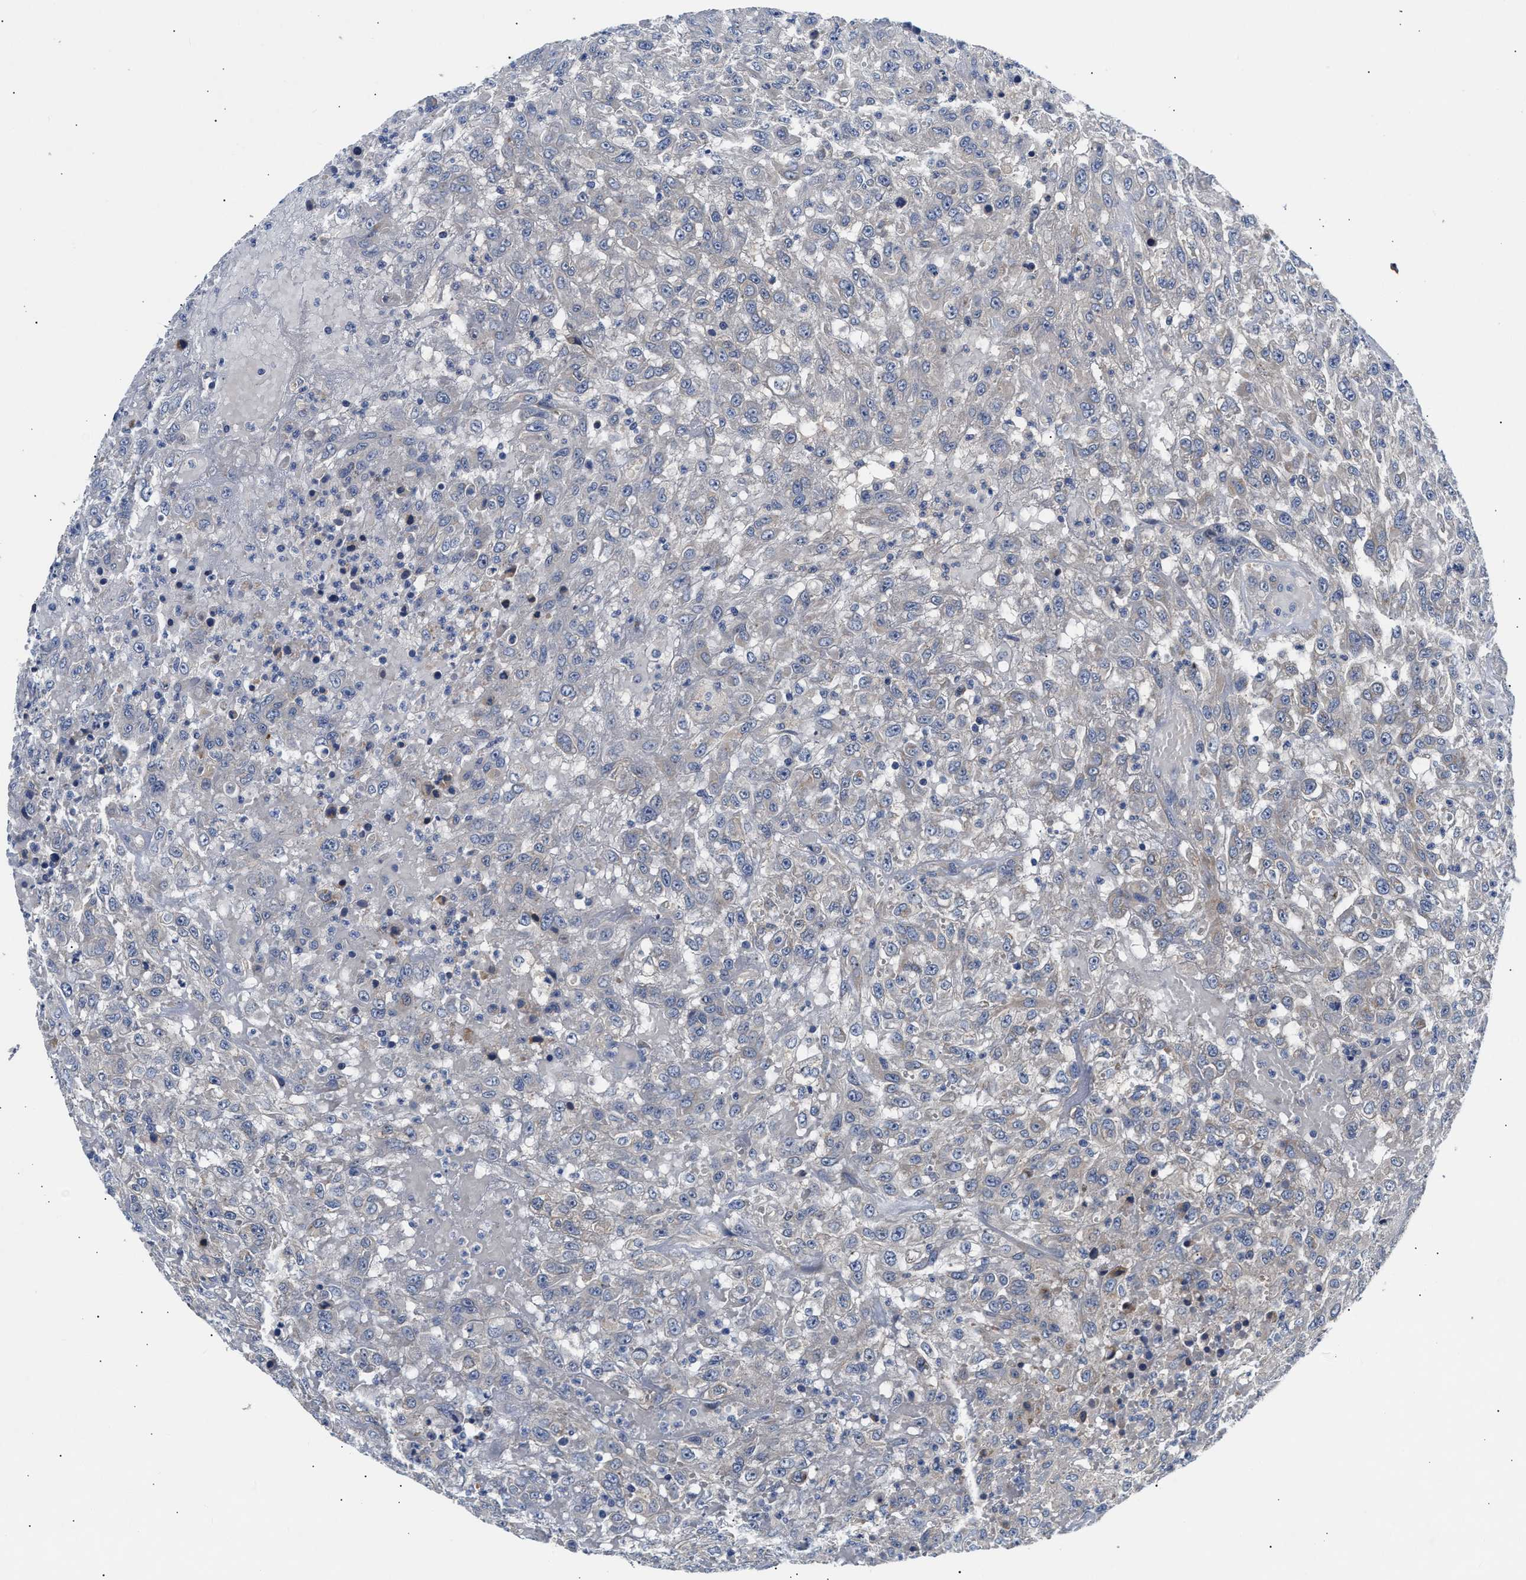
{"staining": {"intensity": "negative", "quantity": "none", "location": "none"}, "tissue": "urothelial cancer", "cell_type": "Tumor cells", "image_type": "cancer", "snomed": [{"axis": "morphology", "description": "Urothelial carcinoma, High grade"}, {"axis": "topography", "description": "Urinary bladder"}], "caption": "High power microscopy photomicrograph of an IHC photomicrograph of urothelial cancer, revealing no significant expression in tumor cells.", "gene": "CCDC146", "patient": {"sex": "male", "age": 46}}